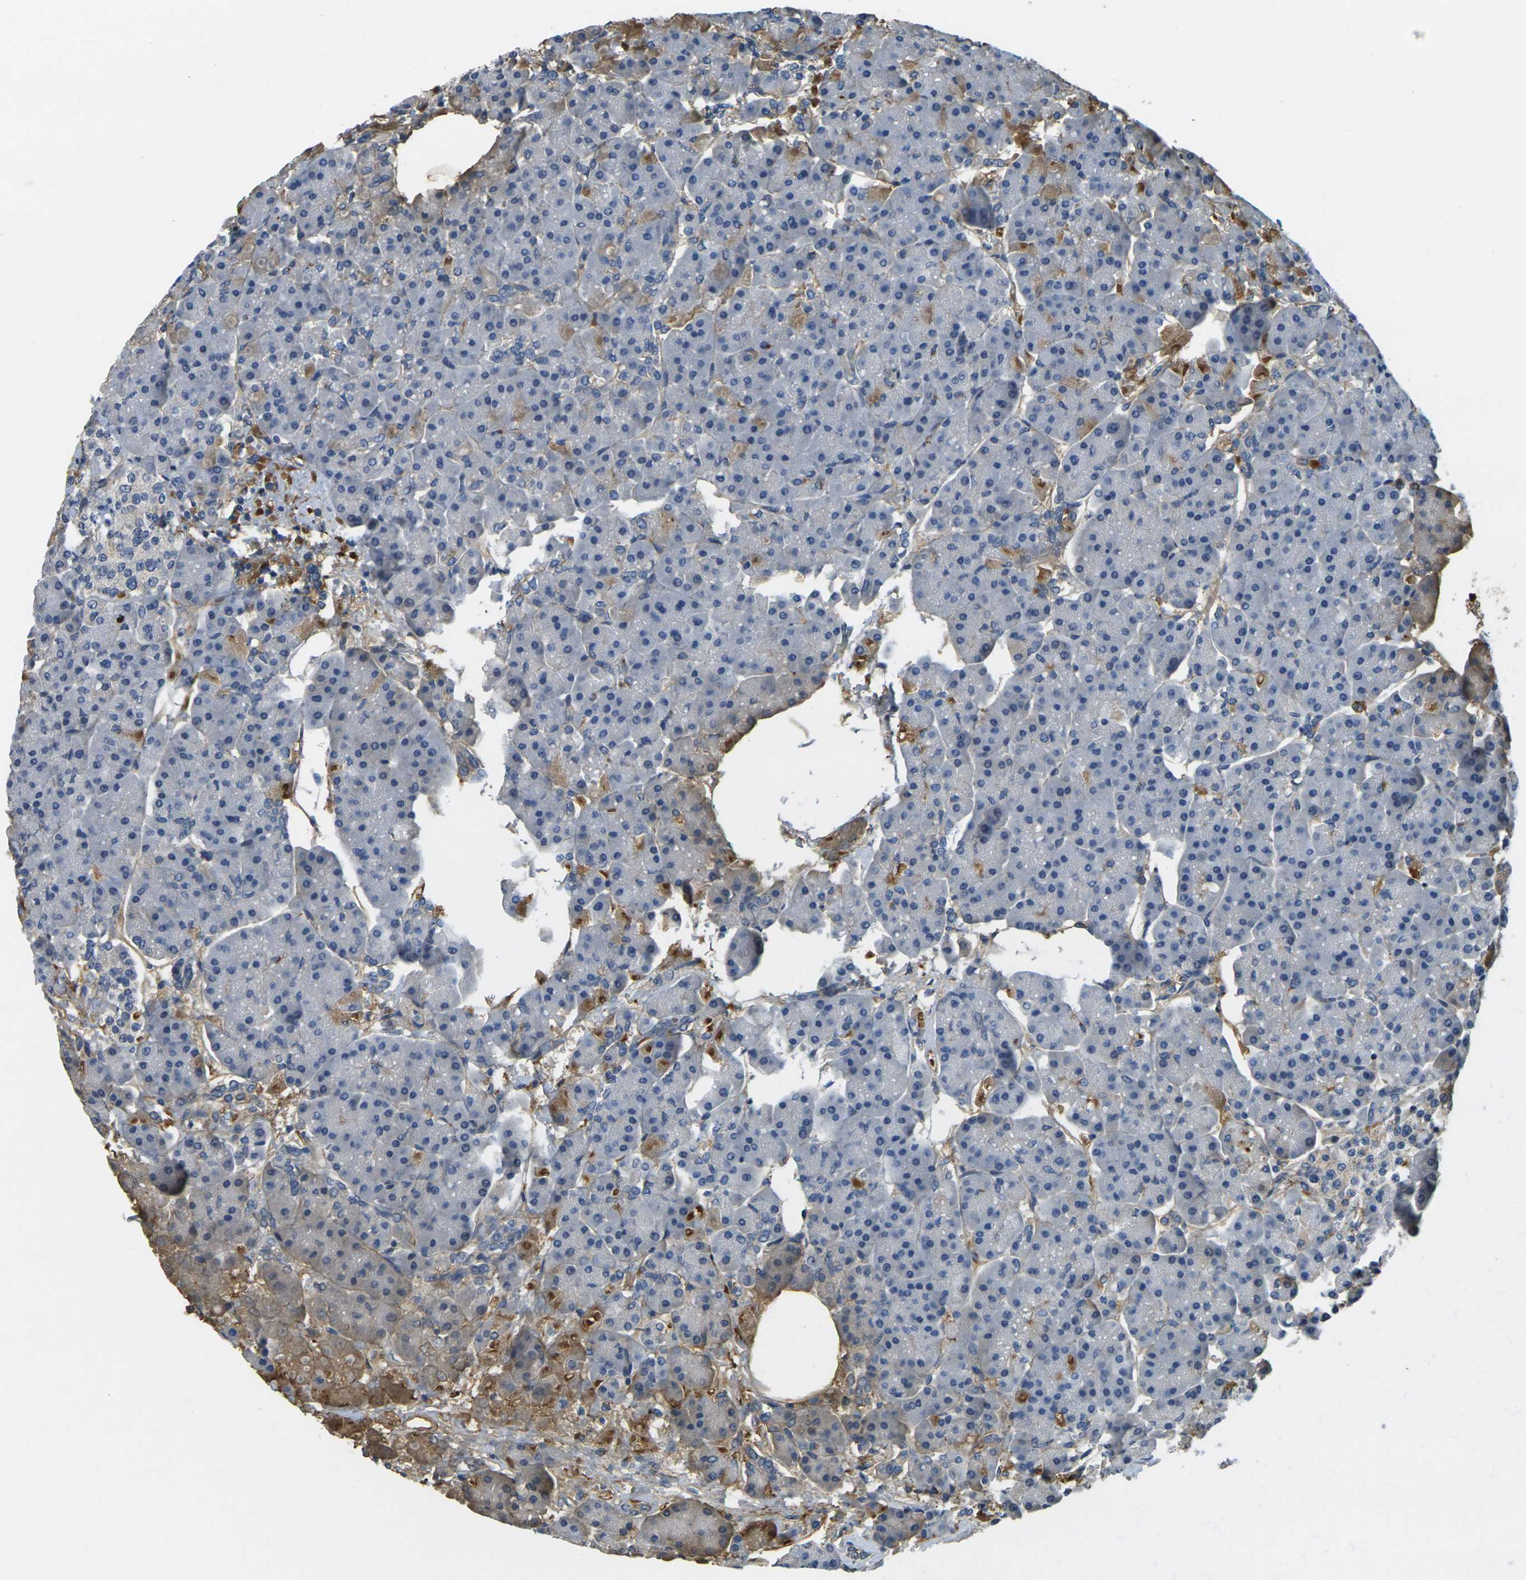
{"staining": {"intensity": "moderate", "quantity": "<25%", "location": "cytoplasmic/membranous"}, "tissue": "pancreas", "cell_type": "Exocrine glandular cells", "image_type": "normal", "snomed": [{"axis": "morphology", "description": "Normal tissue, NOS"}, {"axis": "topography", "description": "Pancreas"}], "caption": "The image shows immunohistochemical staining of unremarkable pancreas. There is moderate cytoplasmic/membranous staining is present in approximately <25% of exocrine glandular cells.", "gene": "PLCD1", "patient": {"sex": "female", "age": 70}}